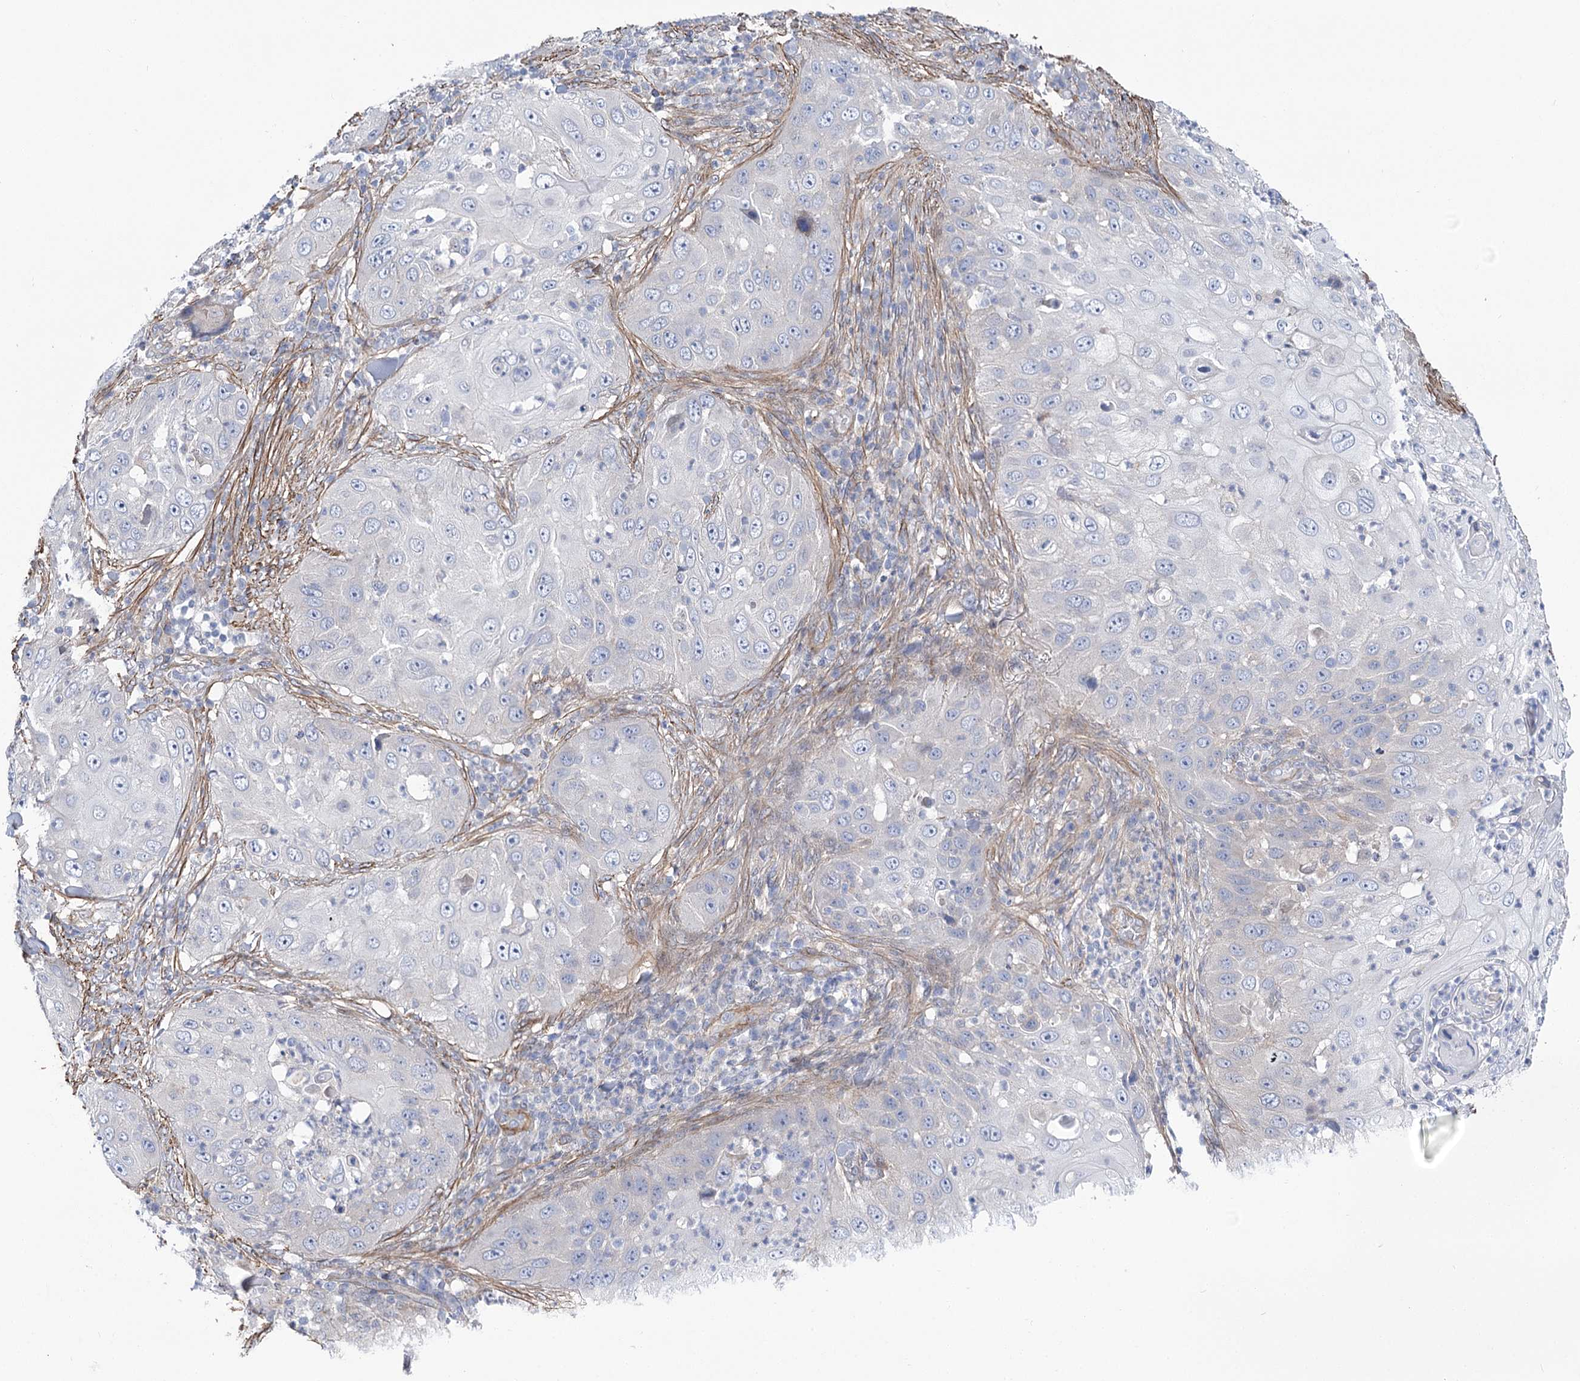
{"staining": {"intensity": "negative", "quantity": "none", "location": "none"}, "tissue": "skin cancer", "cell_type": "Tumor cells", "image_type": "cancer", "snomed": [{"axis": "morphology", "description": "Squamous cell carcinoma, NOS"}, {"axis": "topography", "description": "Skin"}], "caption": "Tumor cells show no significant protein expression in skin cancer.", "gene": "WASHC3", "patient": {"sex": "female", "age": 44}}